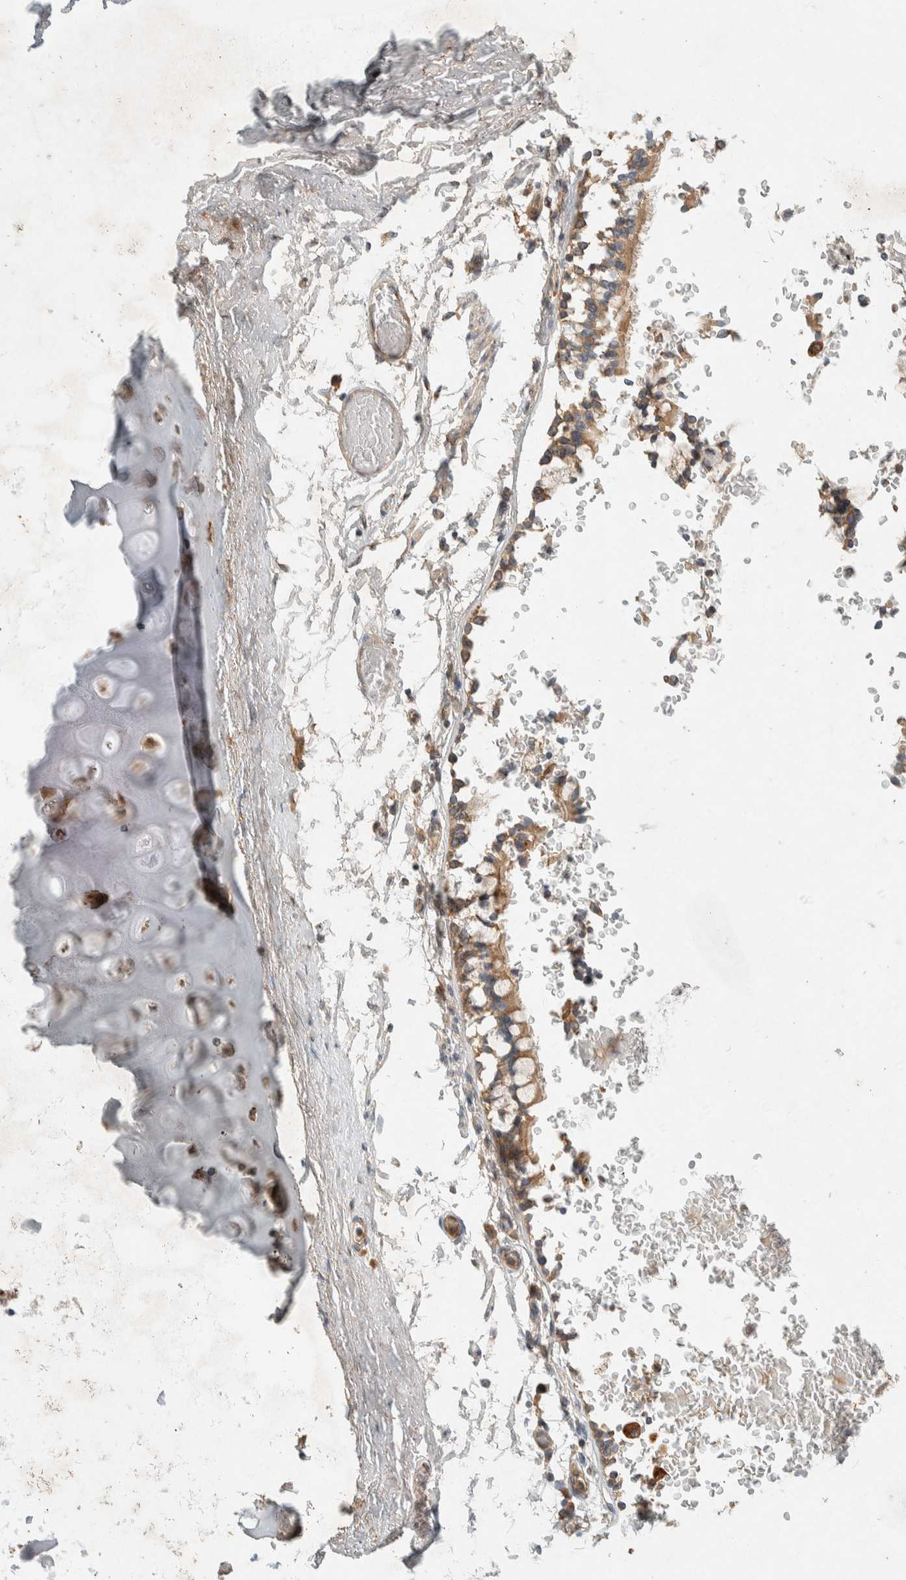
{"staining": {"intensity": "weak", "quantity": "<25%", "location": "cytoplasmic/membranous"}, "tissue": "adipose tissue", "cell_type": "Adipocytes", "image_type": "normal", "snomed": [{"axis": "morphology", "description": "Normal tissue, NOS"}, {"axis": "topography", "description": "Cartilage tissue"}, {"axis": "topography", "description": "Lung"}], "caption": "High power microscopy image of an immunohistochemistry image of benign adipose tissue, revealing no significant staining in adipocytes.", "gene": "PXK", "patient": {"sex": "female", "age": 77}}